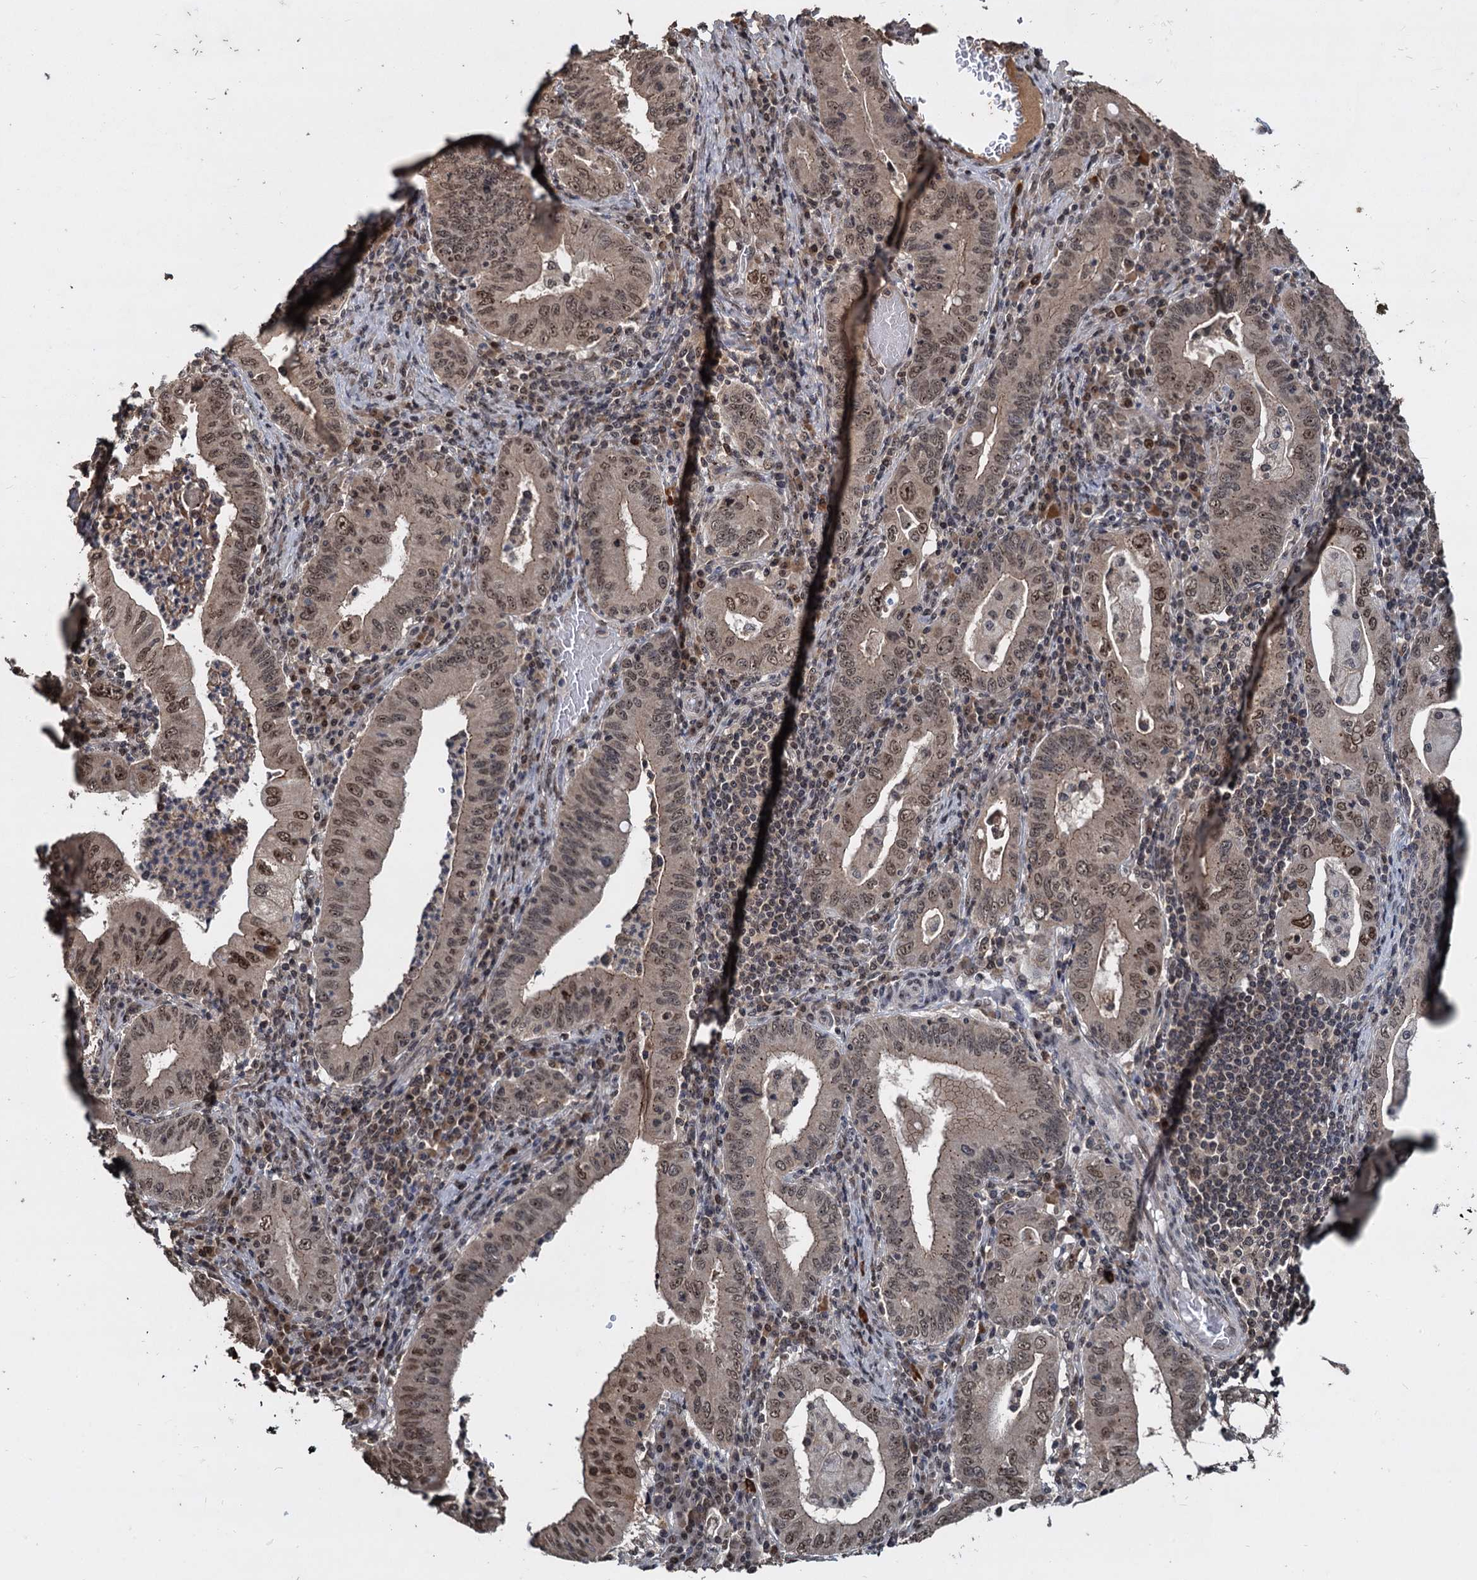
{"staining": {"intensity": "weak", "quantity": "25%-75%", "location": "nuclear"}, "tissue": "stomach cancer", "cell_type": "Tumor cells", "image_type": "cancer", "snomed": [{"axis": "morphology", "description": "Normal tissue, NOS"}, {"axis": "morphology", "description": "Adenocarcinoma, NOS"}, {"axis": "topography", "description": "Esophagus"}, {"axis": "topography", "description": "Stomach, upper"}, {"axis": "topography", "description": "Peripheral nerve tissue"}], "caption": "Human stomach cancer stained with a protein marker exhibits weak staining in tumor cells.", "gene": "FAM216B", "patient": {"sex": "male", "age": 62}}